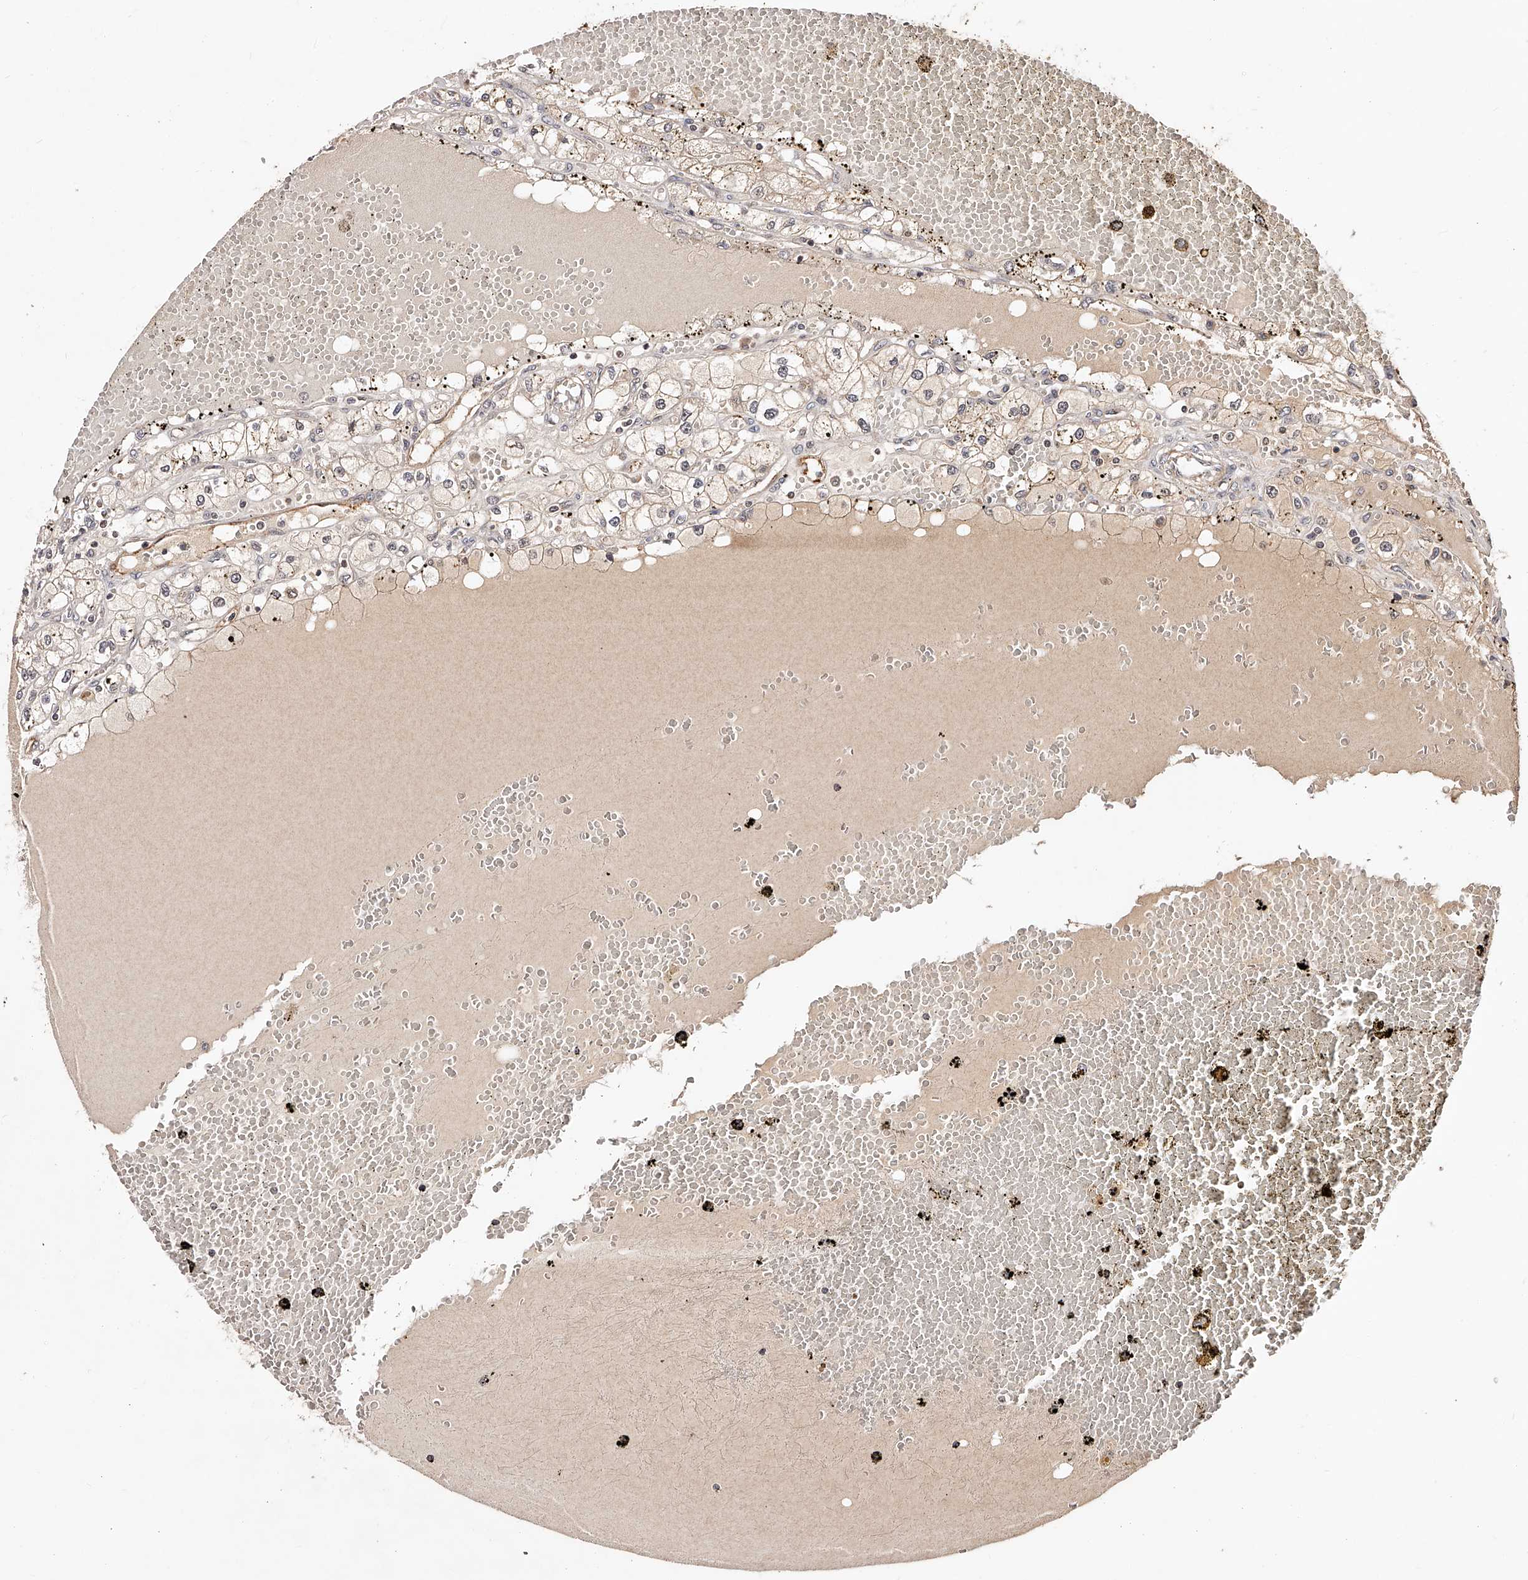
{"staining": {"intensity": "negative", "quantity": "none", "location": "none"}, "tissue": "renal cancer", "cell_type": "Tumor cells", "image_type": "cancer", "snomed": [{"axis": "morphology", "description": "Adenocarcinoma, NOS"}, {"axis": "topography", "description": "Kidney"}], "caption": "Immunohistochemistry (IHC) photomicrograph of renal adenocarcinoma stained for a protein (brown), which reveals no expression in tumor cells. Nuclei are stained in blue.", "gene": "CUL7", "patient": {"sex": "male", "age": 56}}